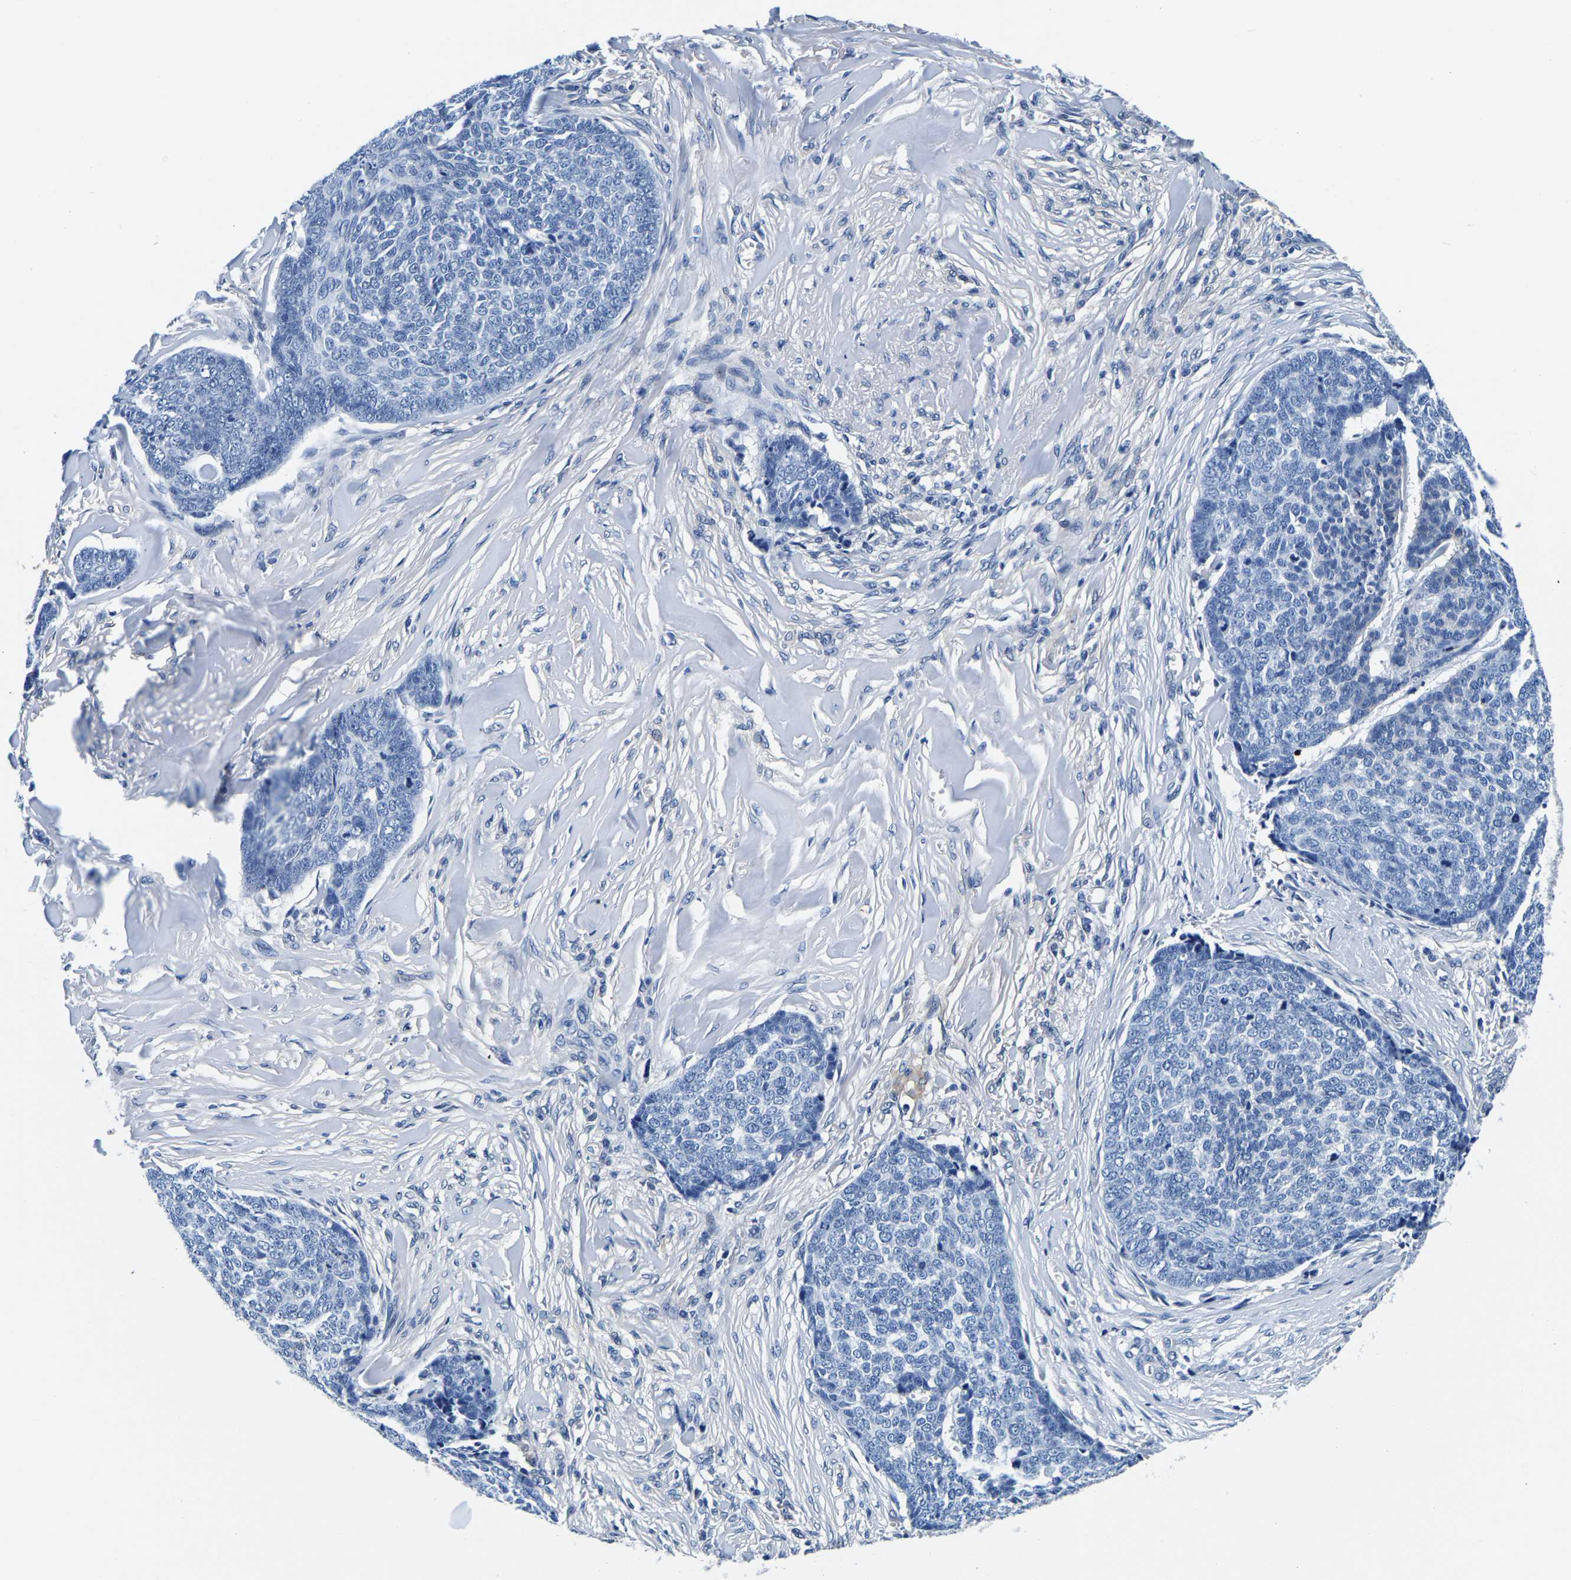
{"staining": {"intensity": "negative", "quantity": "none", "location": "none"}, "tissue": "skin cancer", "cell_type": "Tumor cells", "image_type": "cancer", "snomed": [{"axis": "morphology", "description": "Basal cell carcinoma"}, {"axis": "topography", "description": "Skin"}], "caption": "Immunohistochemistry histopathology image of human skin cancer stained for a protein (brown), which shows no staining in tumor cells. (IHC, brightfield microscopy, high magnification).", "gene": "ACO1", "patient": {"sex": "male", "age": 84}}